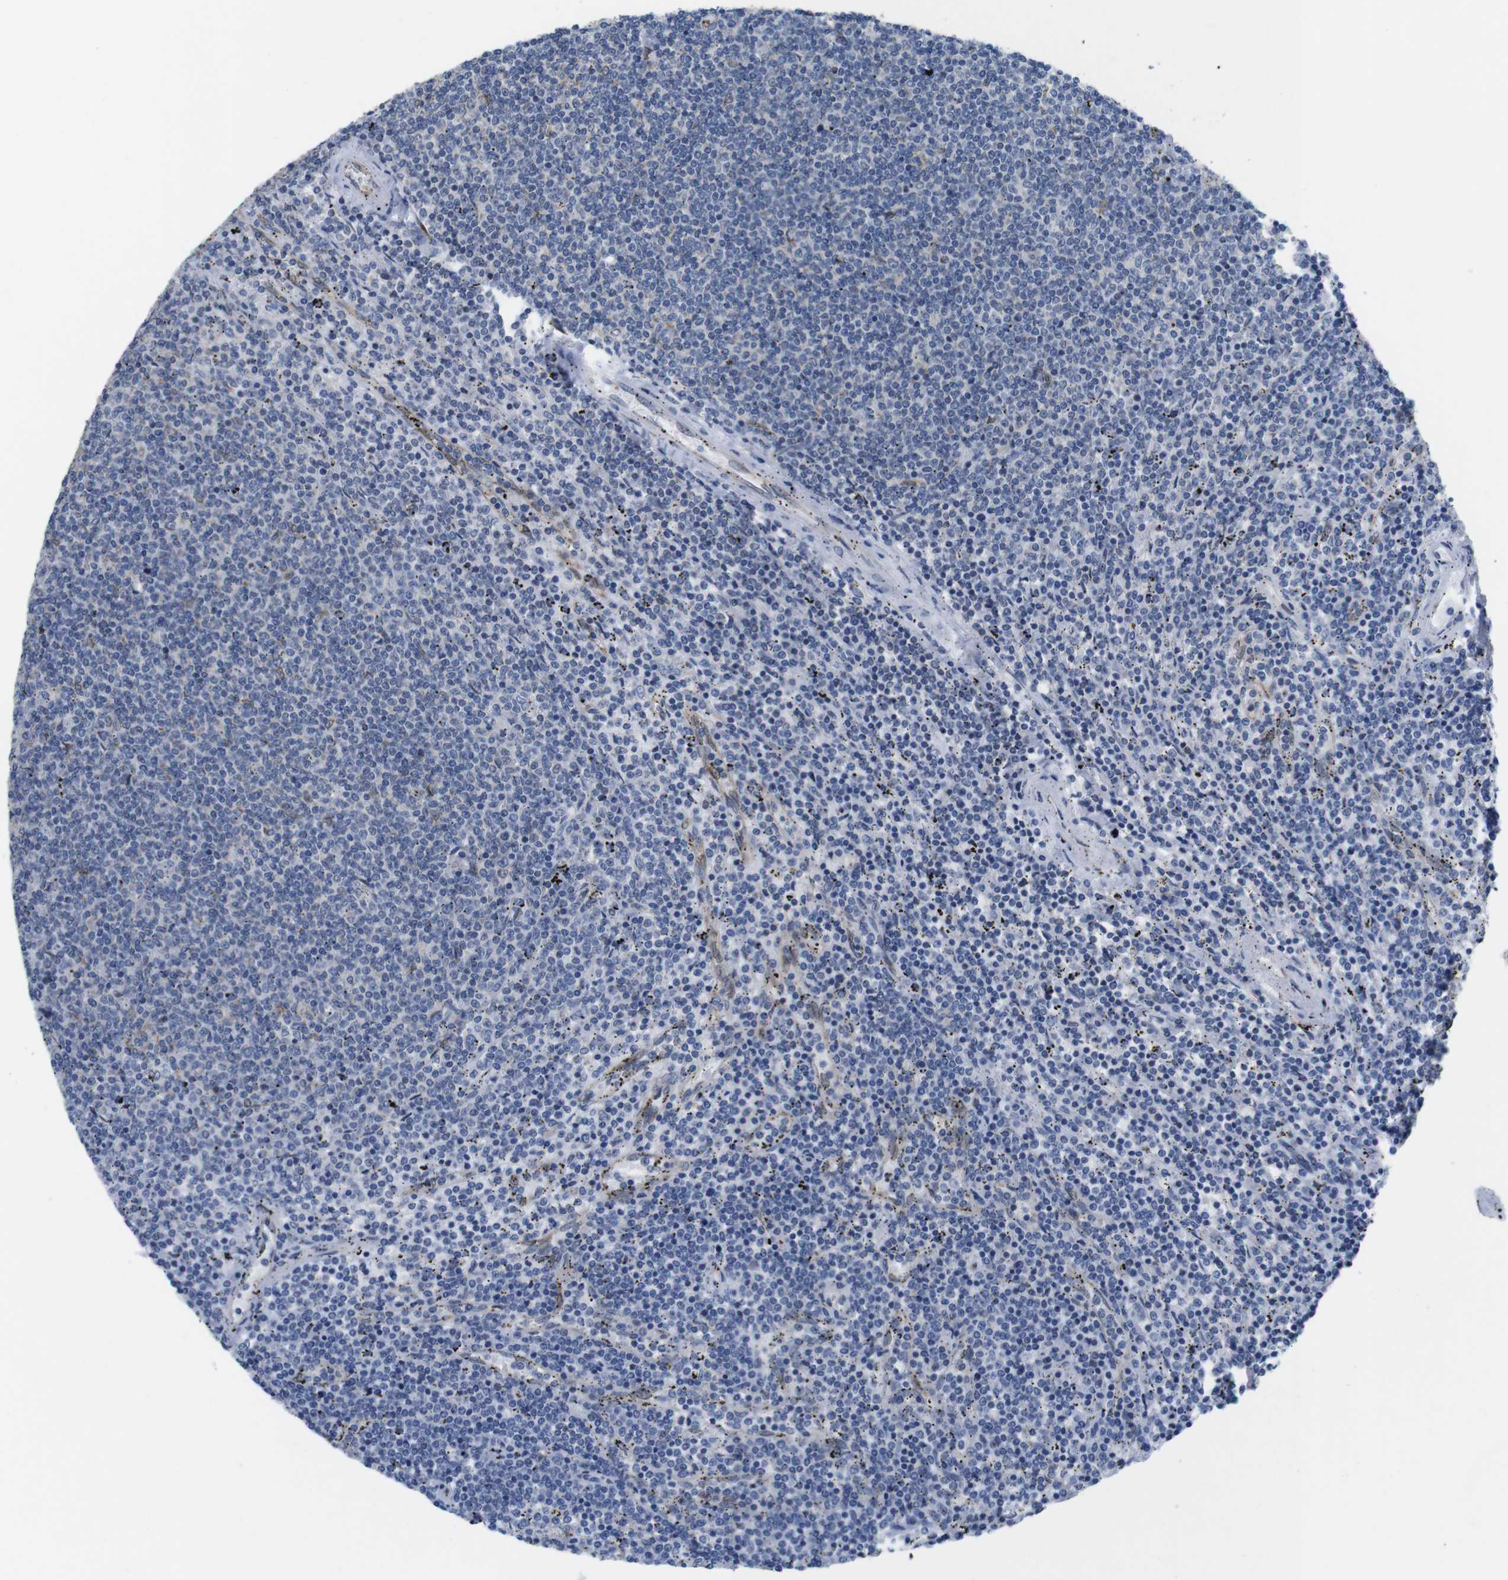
{"staining": {"intensity": "negative", "quantity": "none", "location": "none"}, "tissue": "lymphoma", "cell_type": "Tumor cells", "image_type": "cancer", "snomed": [{"axis": "morphology", "description": "Malignant lymphoma, non-Hodgkin's type, Low grade"}, {"axis": "topography", "description": "Spleen"}], "caption": "This is a histopathology image of IHC staining of lymphoma, which shows no staining in tumor cells.", "gene": "HACD3", "patient": {"sex": "female", "age": 50}}